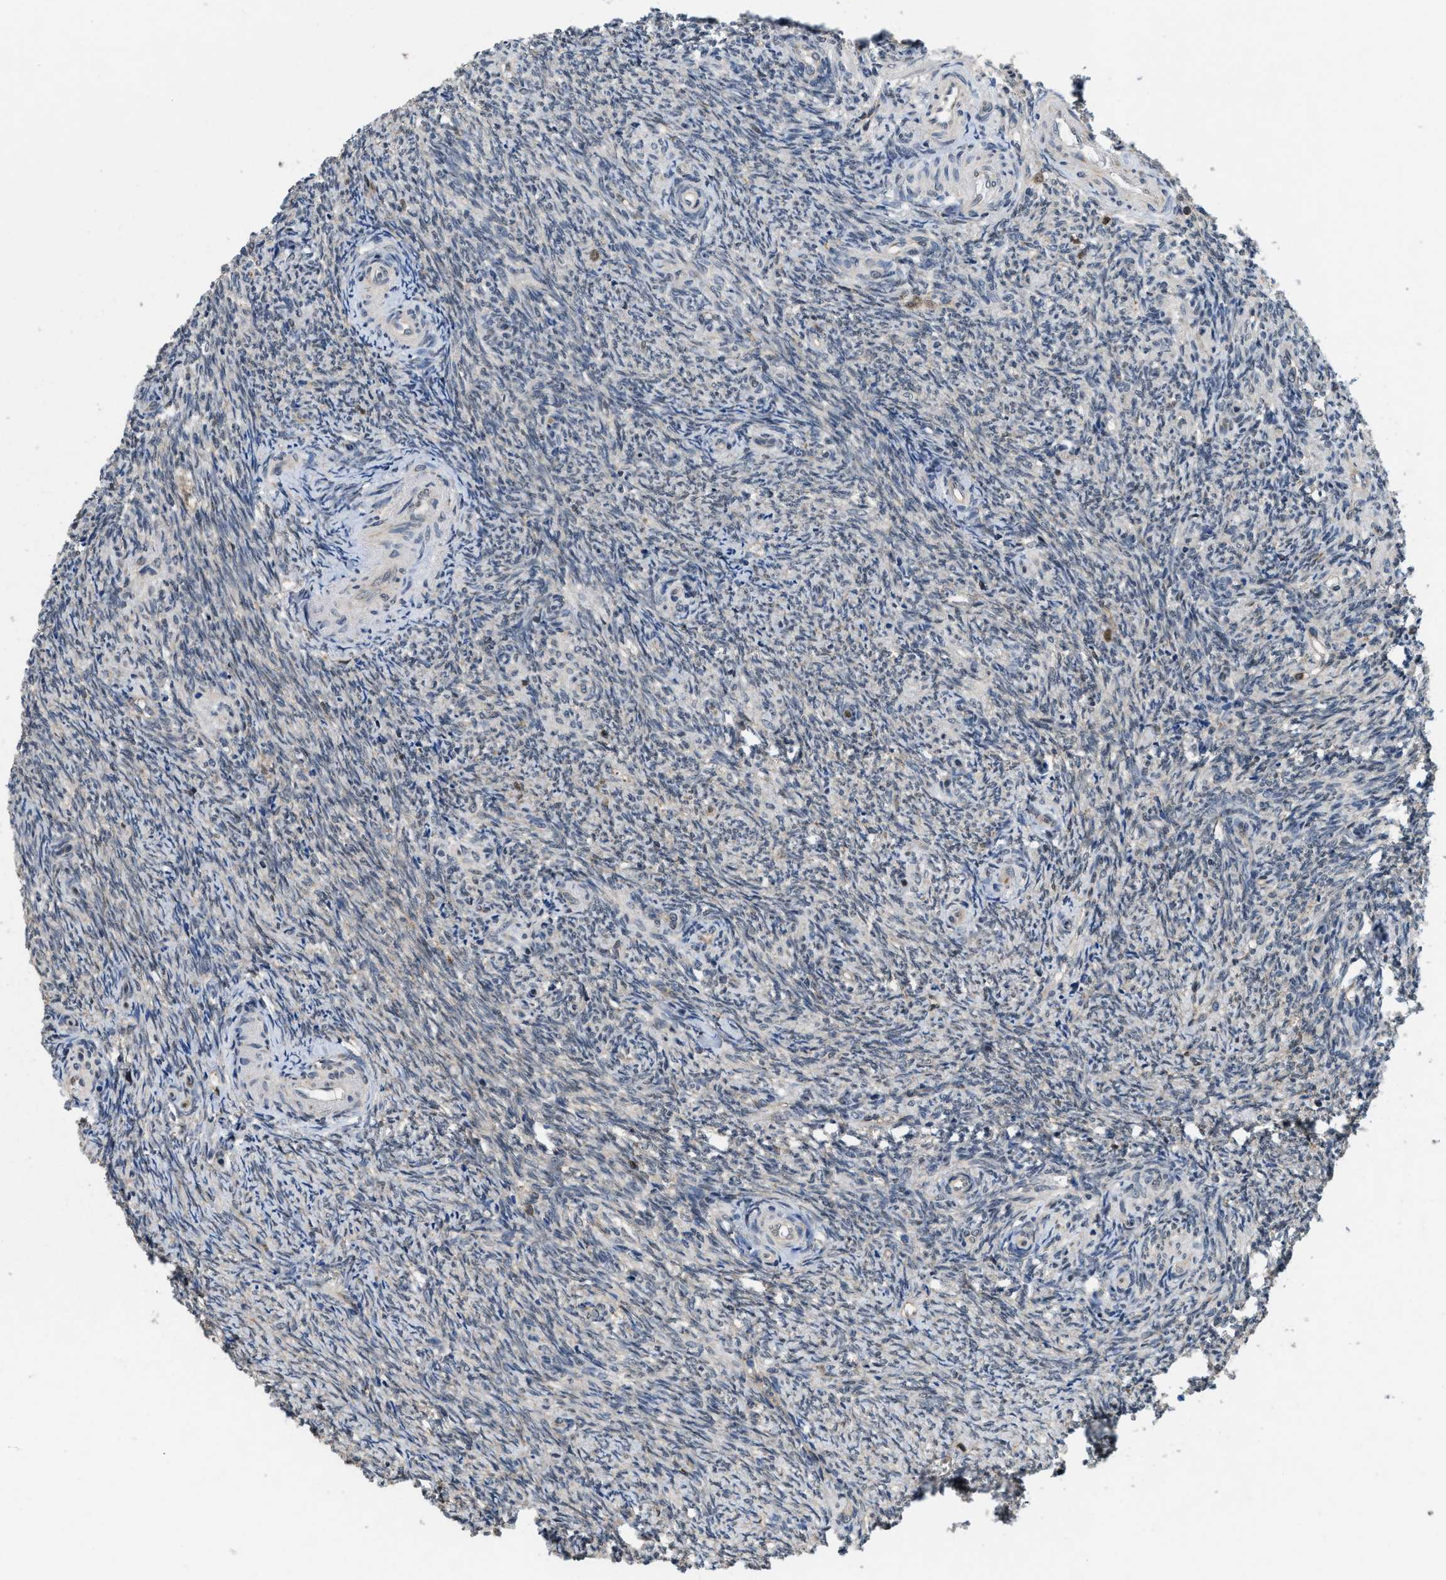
{"staining": {"intensity": "weak", "quantity": "25%-75%", "location": "nuclear"}, "tissue": "ovary", "cell_type": "Follicle cells", "image_type": "normal", "snomed": [{"axis": "morphology", "description": "Normal tissue, NOS"}, {"axis": "topography", "description": "Ovary"}], "caption": "Immunohistochemistry (IHC) of normal human ovary demonstrates low levels of weak nuclear positivity in about 25%-75% of follicle cells.", "gene": "ATF7IP", "patient": {"sex": "female", "age": 41}}